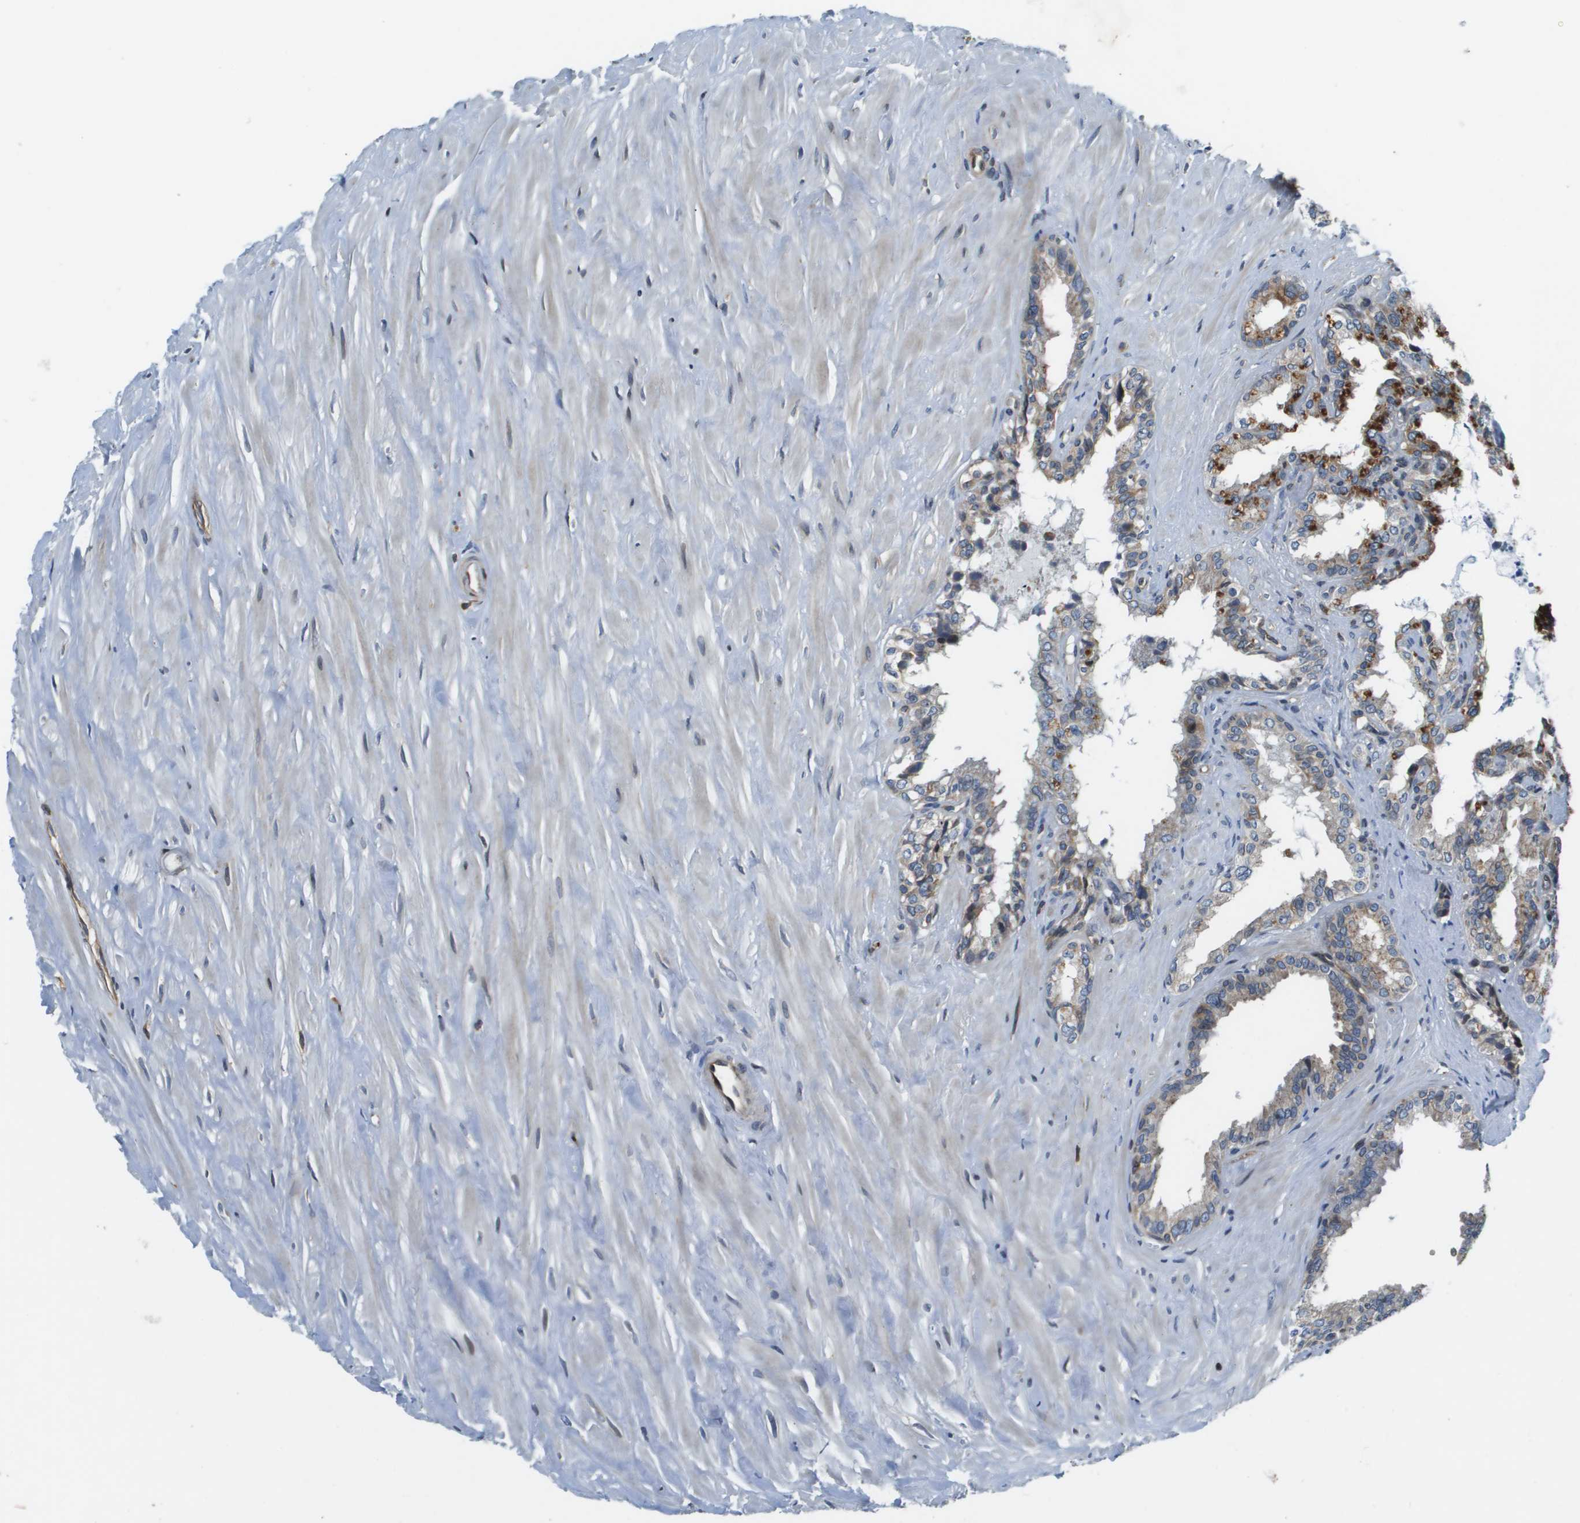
{"staining": {"intensity": "moderate", "quantity": "25%-75%", "location": "cytoplasmic/membranous"}, "tissue": "seminal vesicle", "cell_type": "Glandular cells", "image_type": "normal", "snomed": [{"axis": "morphology", "description": "Normal tissue, NOS"}, {"axis": "topography", "description": "Seminal veicle"}], "caption": "Glandular cells show medium levels of moderate cytoplasmic/membranous staining in about 25%-75% of cells in normal human seminal vesicle.", "gene": "ESYT1", "patient": {"sex": "male", "age": 64}}